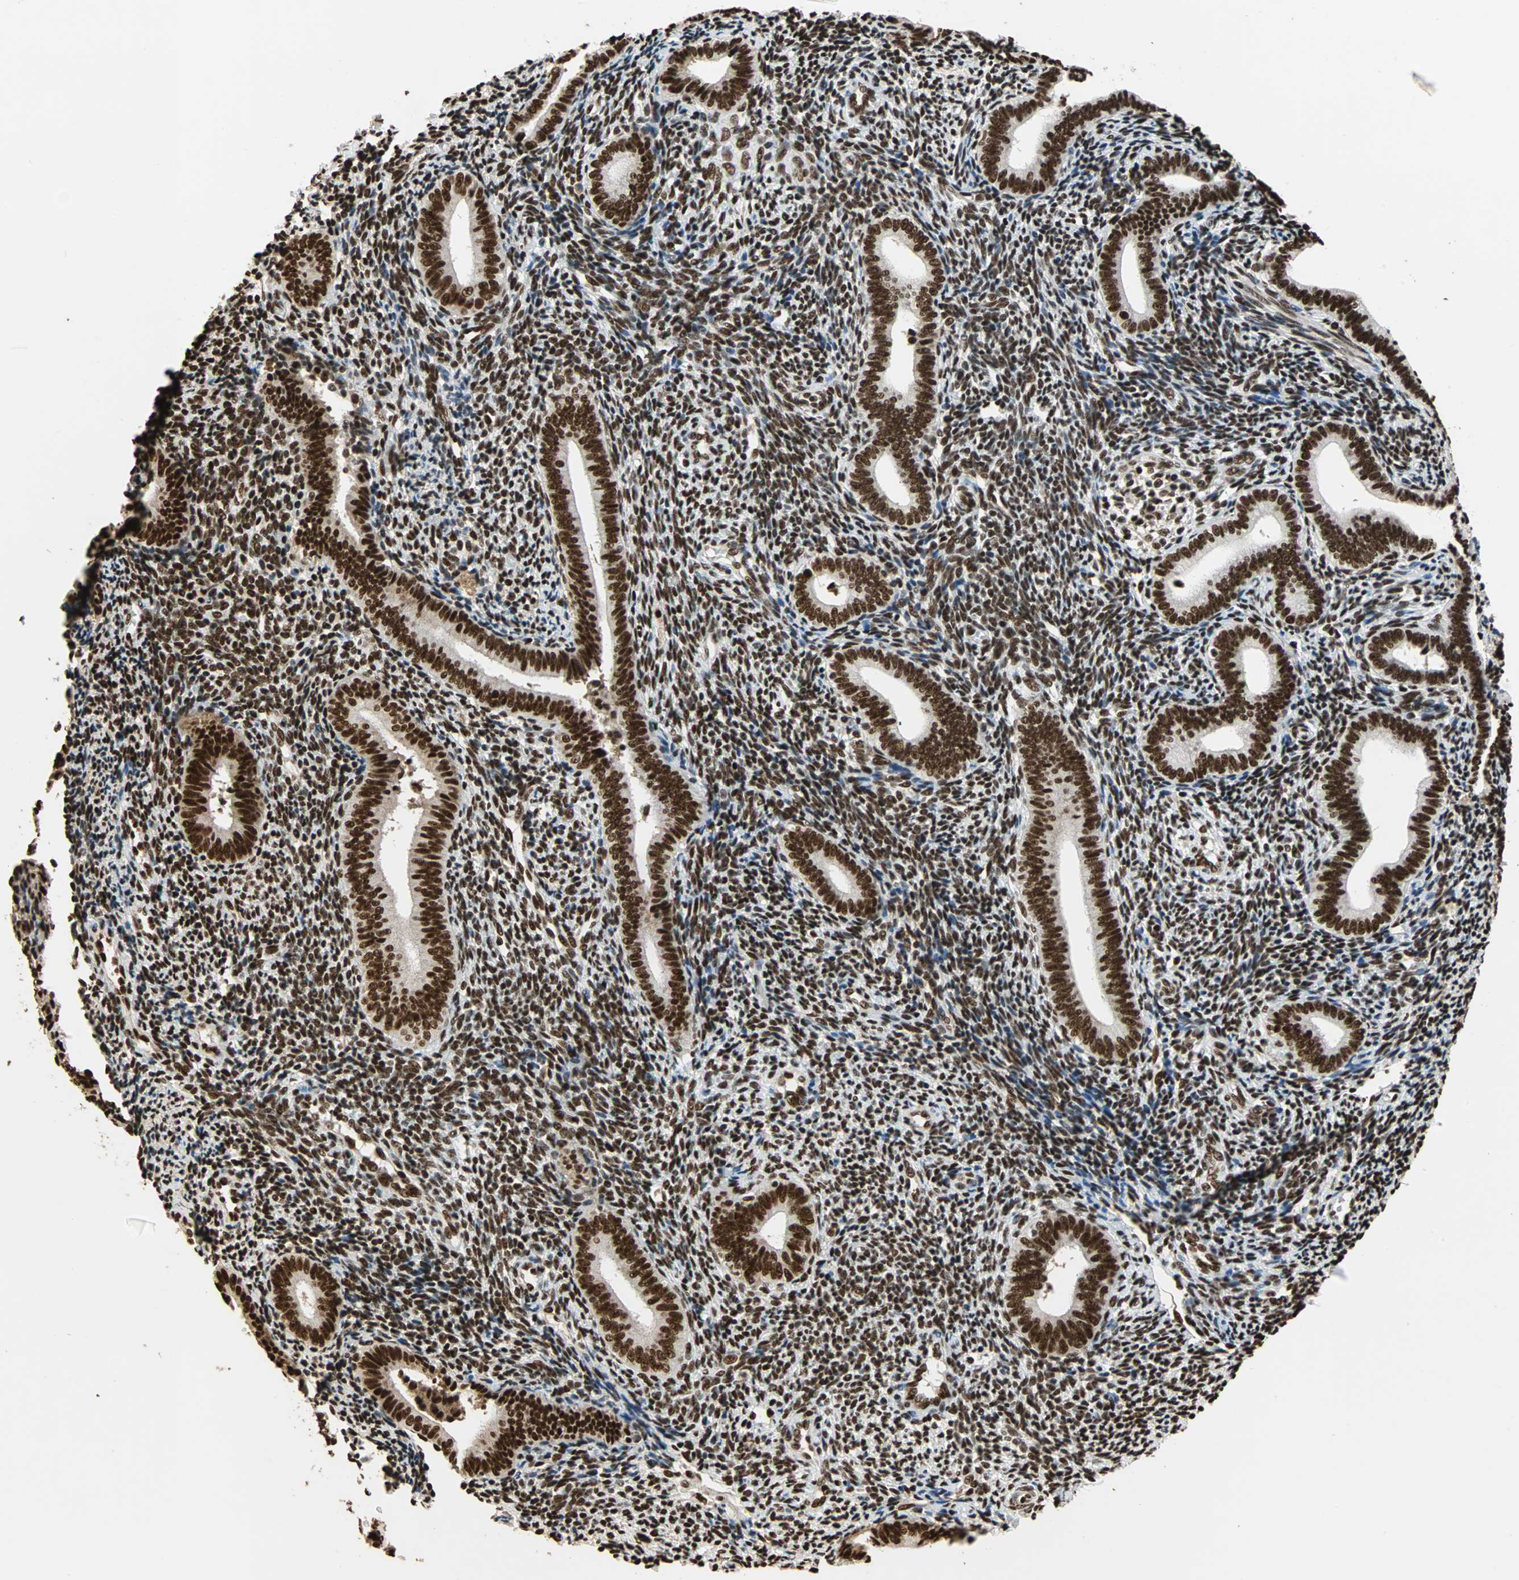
{"staining": {"intensity": "strong", "quantity": ">75%", "location": "nuclear"}, "tissue": "endometrium", "cell_type": "Cells in endometrial stroma", "image_type": "normal", "snomed": [{"axis": "morphology", "description": "Normal tissue, NOS"}, {"axis": "topography", "description": "Uterus"}, {"axis": "topography", "description": "Endometrium"}], "caption": "Immunohistochemical staining of benign endometrium demonstrates strong nuclear protein staining in about >75% of cells in endometrial stroma. The protein is stained brown, and the nuclei are stained in blue (DAB (3,3'-diaminobenzidine) IHC with brightfield microscopy, high magnification).", "gene": "ILF2", "patient": {"sex": "female", "age": 33}}